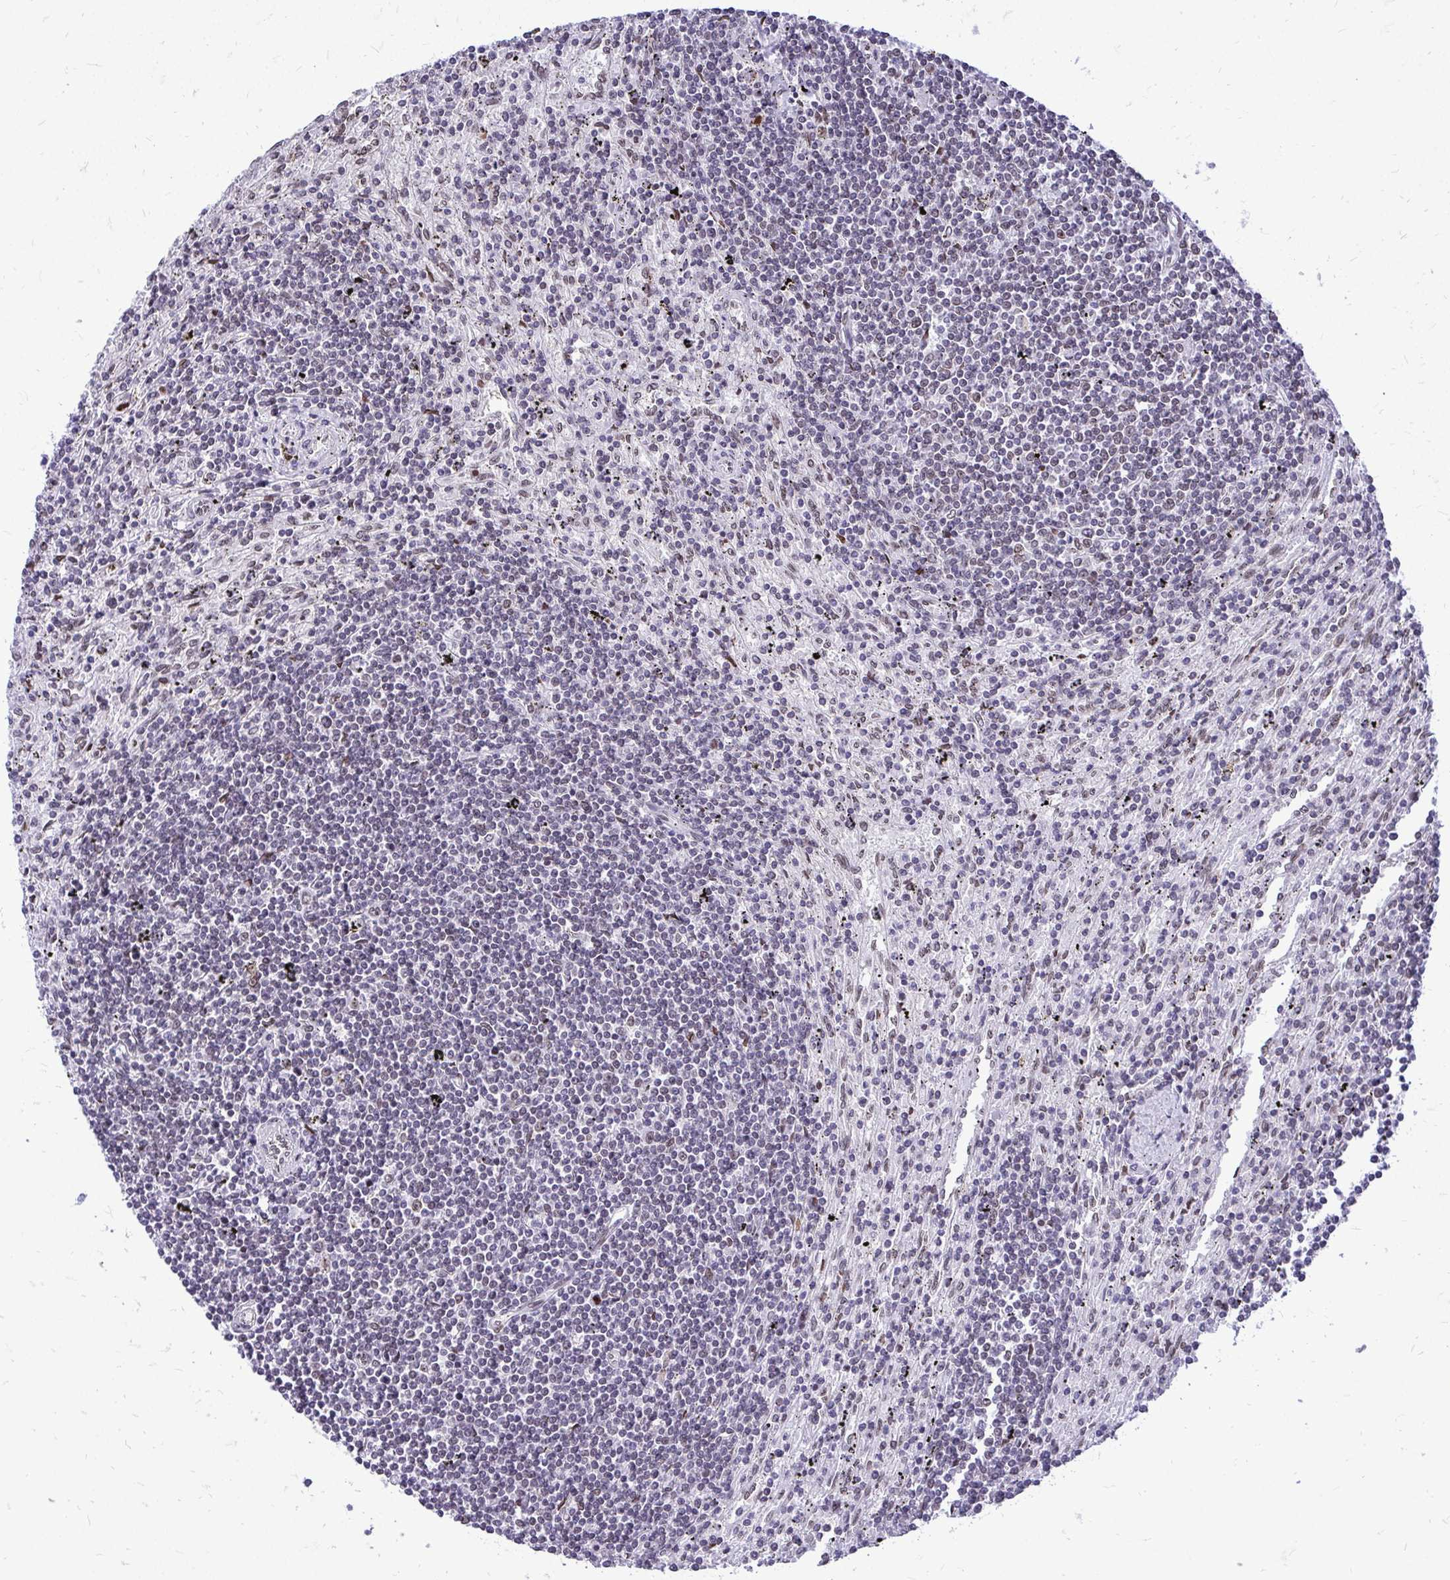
{"staining": {"intensity": "negative", "quantity": "none", "location": "none"}, "tissue": "lymphoma", "cell_type": "Tumor cells", "image_type": "cancer", "snomed": [{"axis": "morphology", "description": "Malignant lymphoma, non-Hodgkin's type, Low grade"}, {"axis": "topography", "description": "Spleen"}], "caption": "This photomicrograph is of malignant lymphoma, non-Hodgkin's type (low-grade) stained with IHC to label a protein in brown with the nuclei are counter-stained blue. There is no positivity in tumor cells.", "gene": "BANF1", "patient": {"sex": "male", "age": 76}}